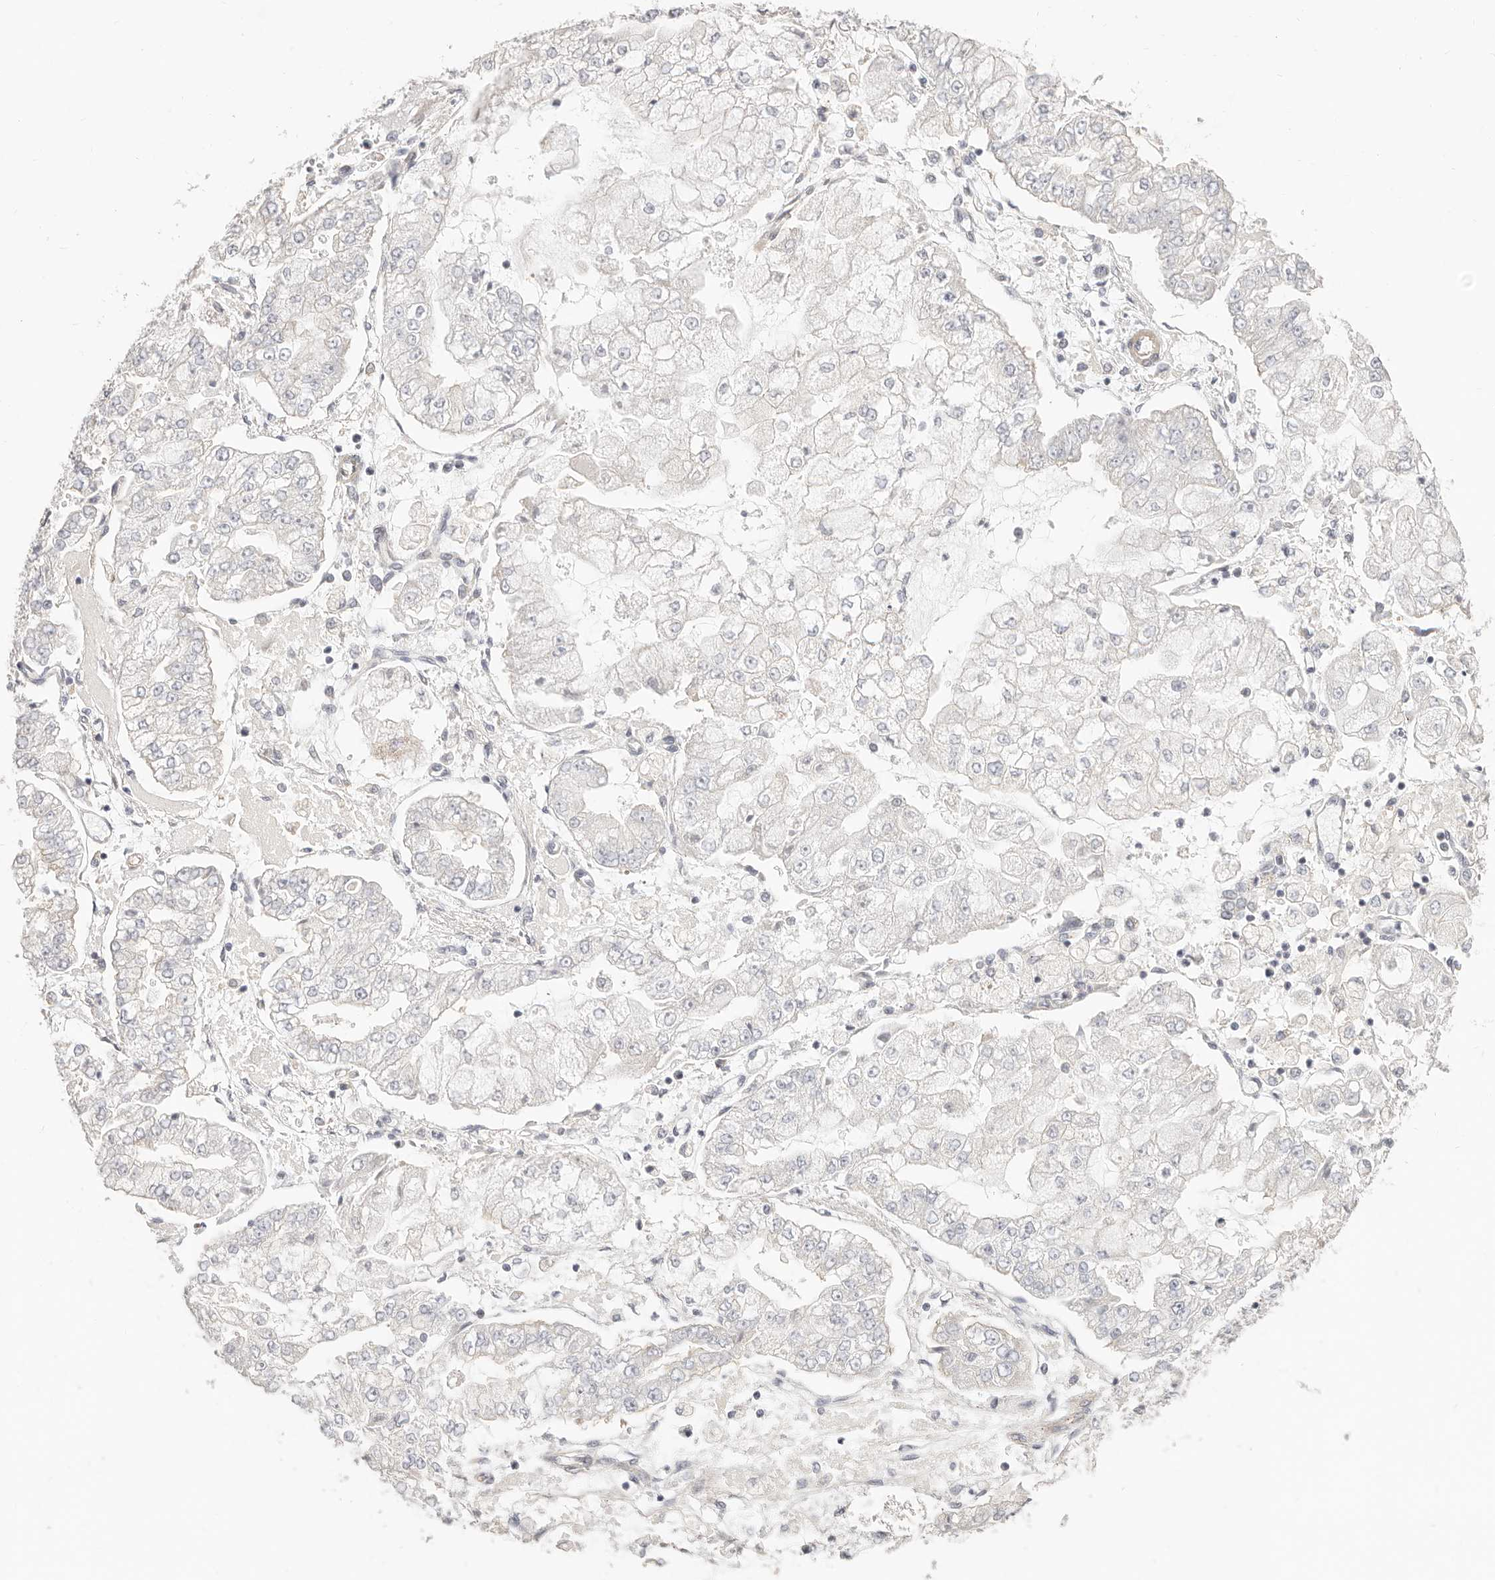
{"staining": {"intensity": "negative", "quantity": "none", "location": "none"}, "tissue": "stomach cancer", "cell_type": "Tumor cells", "image_type": "cancer", "snomed": [{"axis": "morphology", "description": "Adenocarcinoma, NOS"}, {"axis": "topography", "description": "Stomach"}], "caption": "Image shows no significant protein positivity in tumor cells of stomach cancer.", "gene": "DTNBP1", "patient": {"sex": "male", "age": 76}}